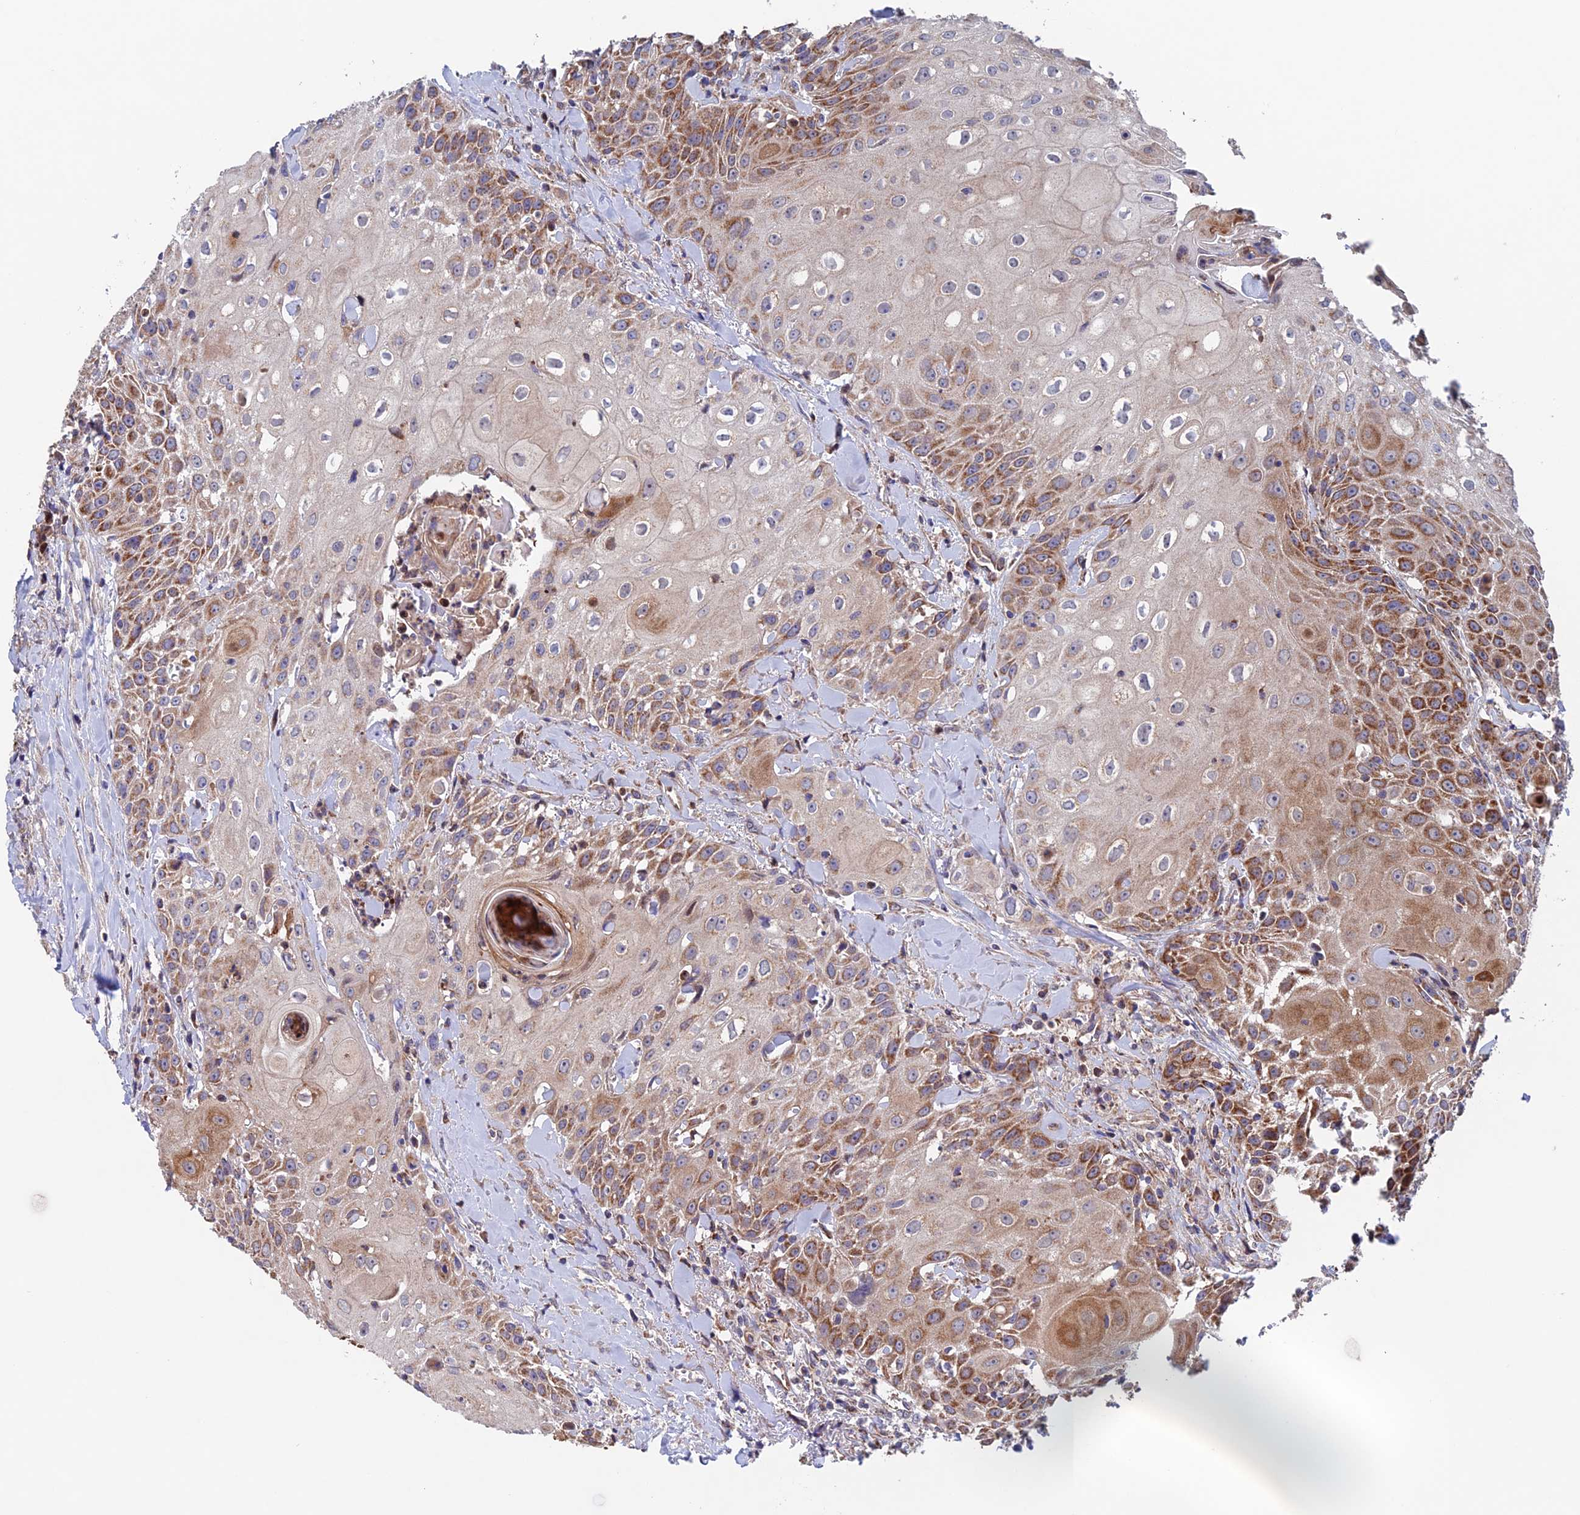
{"staining": {"intensity": "moderate", "quantity": "25%-75%", "location": "cytoplasmic/membranous"}, "tissue": "head and neck cancer", "cell_type": "Tumor cells", "image_type": "cancer", "snomed": [{"axis": "morphology", "description": "Squamous cell carcinoma, NOS"}, {"axis": "topography", "description": "Oral tissue"}, {"axis": "topography", "description": "Head-Neck"}], "caption": "Head and neck cancer stained for a protein demonstrates moderate cytoplasmic/membranous positivity in tumor cells.", "gene": "MRPL1", "patient": {"sex": "female", "age": 82}}